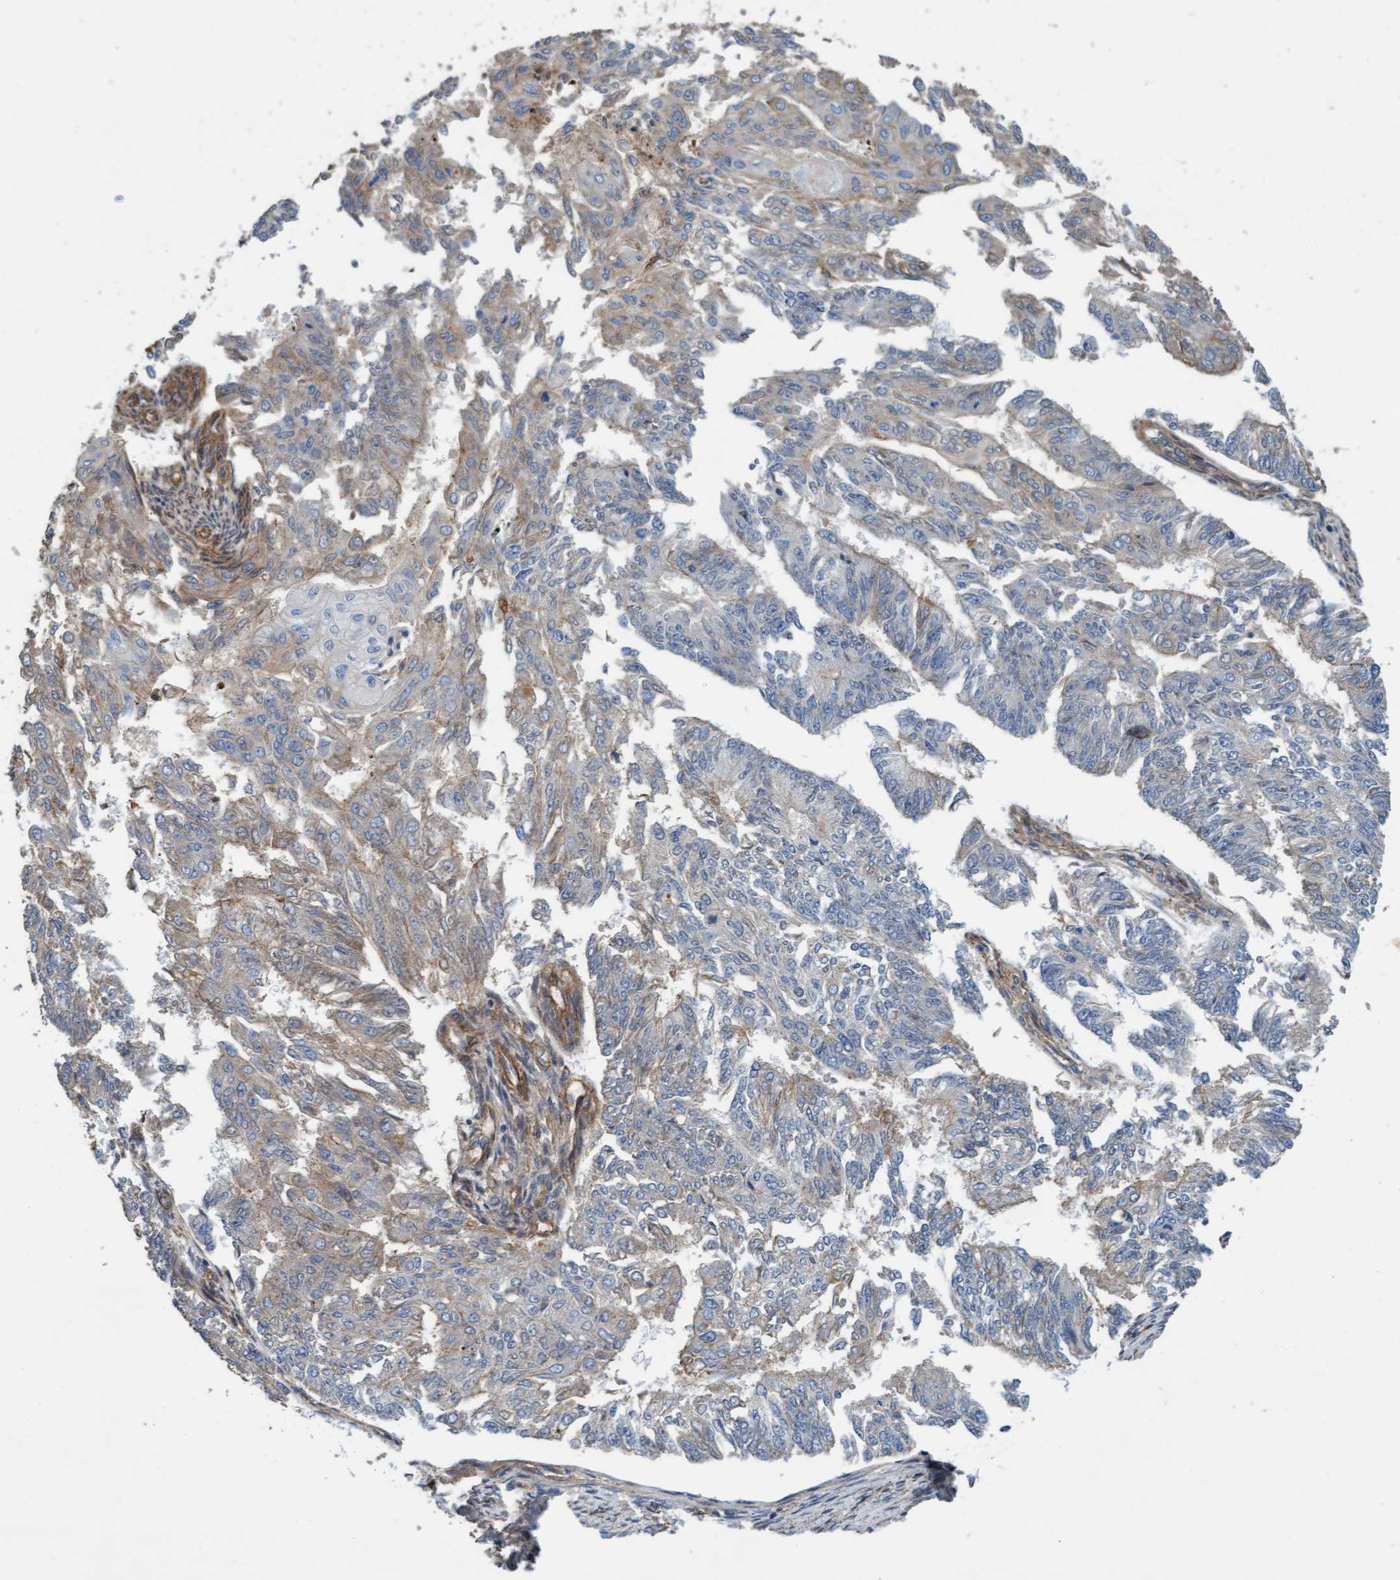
{"staining": {"intensity": "weak", "quantity": "<25%", "location": "cytoplasmic/membranous"}, "tissue": "endometrial cancer", "cell_type": "Tumor cells", "image_type": "cancer", "snomed": [{"axis": "morphology", "description": "Adenocarcinoma, NOS"}, {"axis": "topography", "description": "Endometrium"}], "caption": "The IHC histopathology image has no significant positivity in tumor cells of adenocarcinoma (endometrial) tissue.", "gene": "STXBP4", "patient": {"sex": "female", "age": 32}}